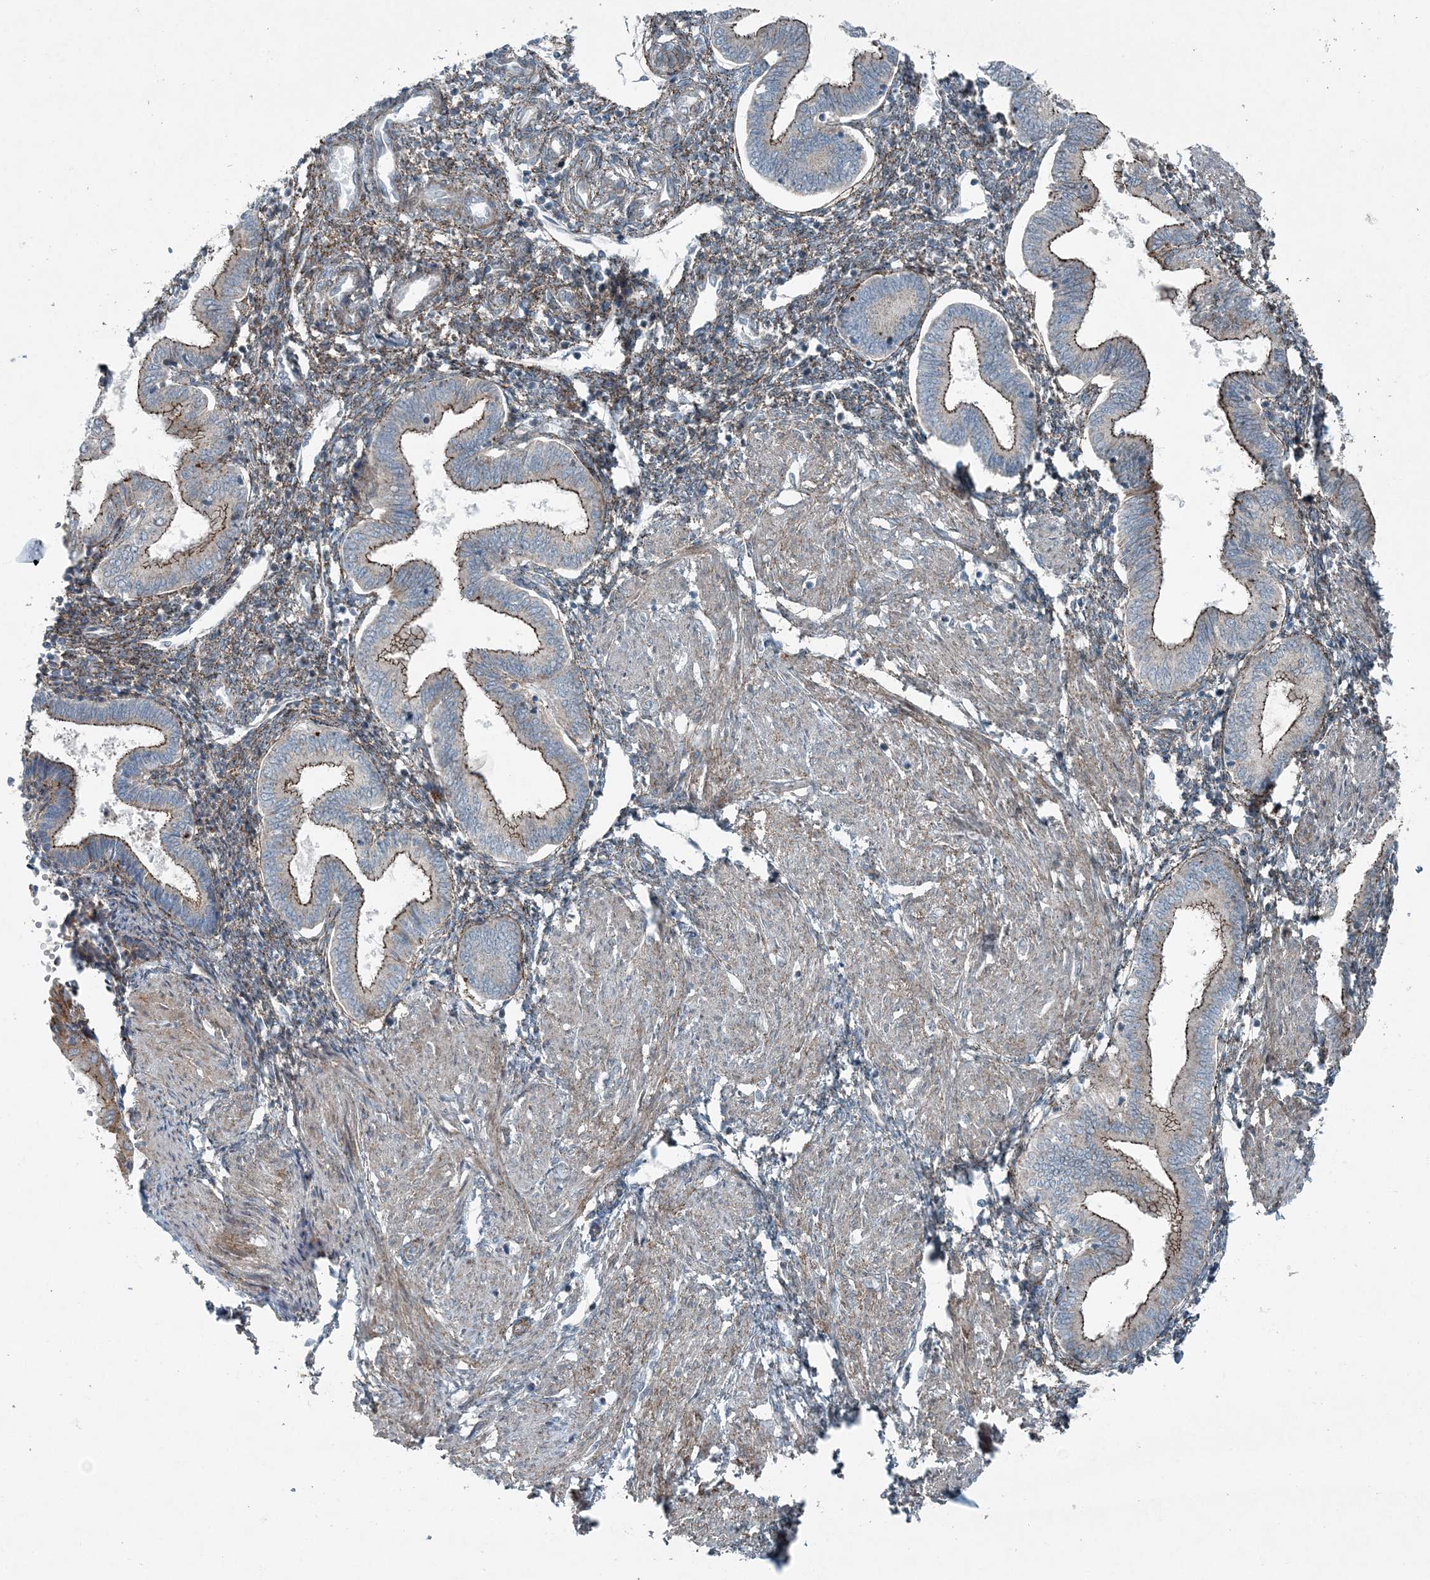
{"staining": {"intensity": "weak", "quantity": "25%-75%", "location": "cytoplasmic/membranous"}, "tissue": "endometrium", "cell_type": "Cells in endometrial stroma", "image_type": "normal", "snomed": [{"axis": "morphology", "description": "Normal tissue, NOS"}, {"axis": "topography", "description": "Endometrium"}], "caption": "Protein expression analysis of benign endometrium displays weak cytoplasmic/membranous expression in about 25%-75% of cells in endometrial stroma. The protein of interest is stained brown, and the nuclei are stained in blue (DAB (3,3'-diaminobenzidine) IHC with brightfield microscopy, high magnification).", "gene": "GCC2", "patient": {"sex": "female", "age": 53}}